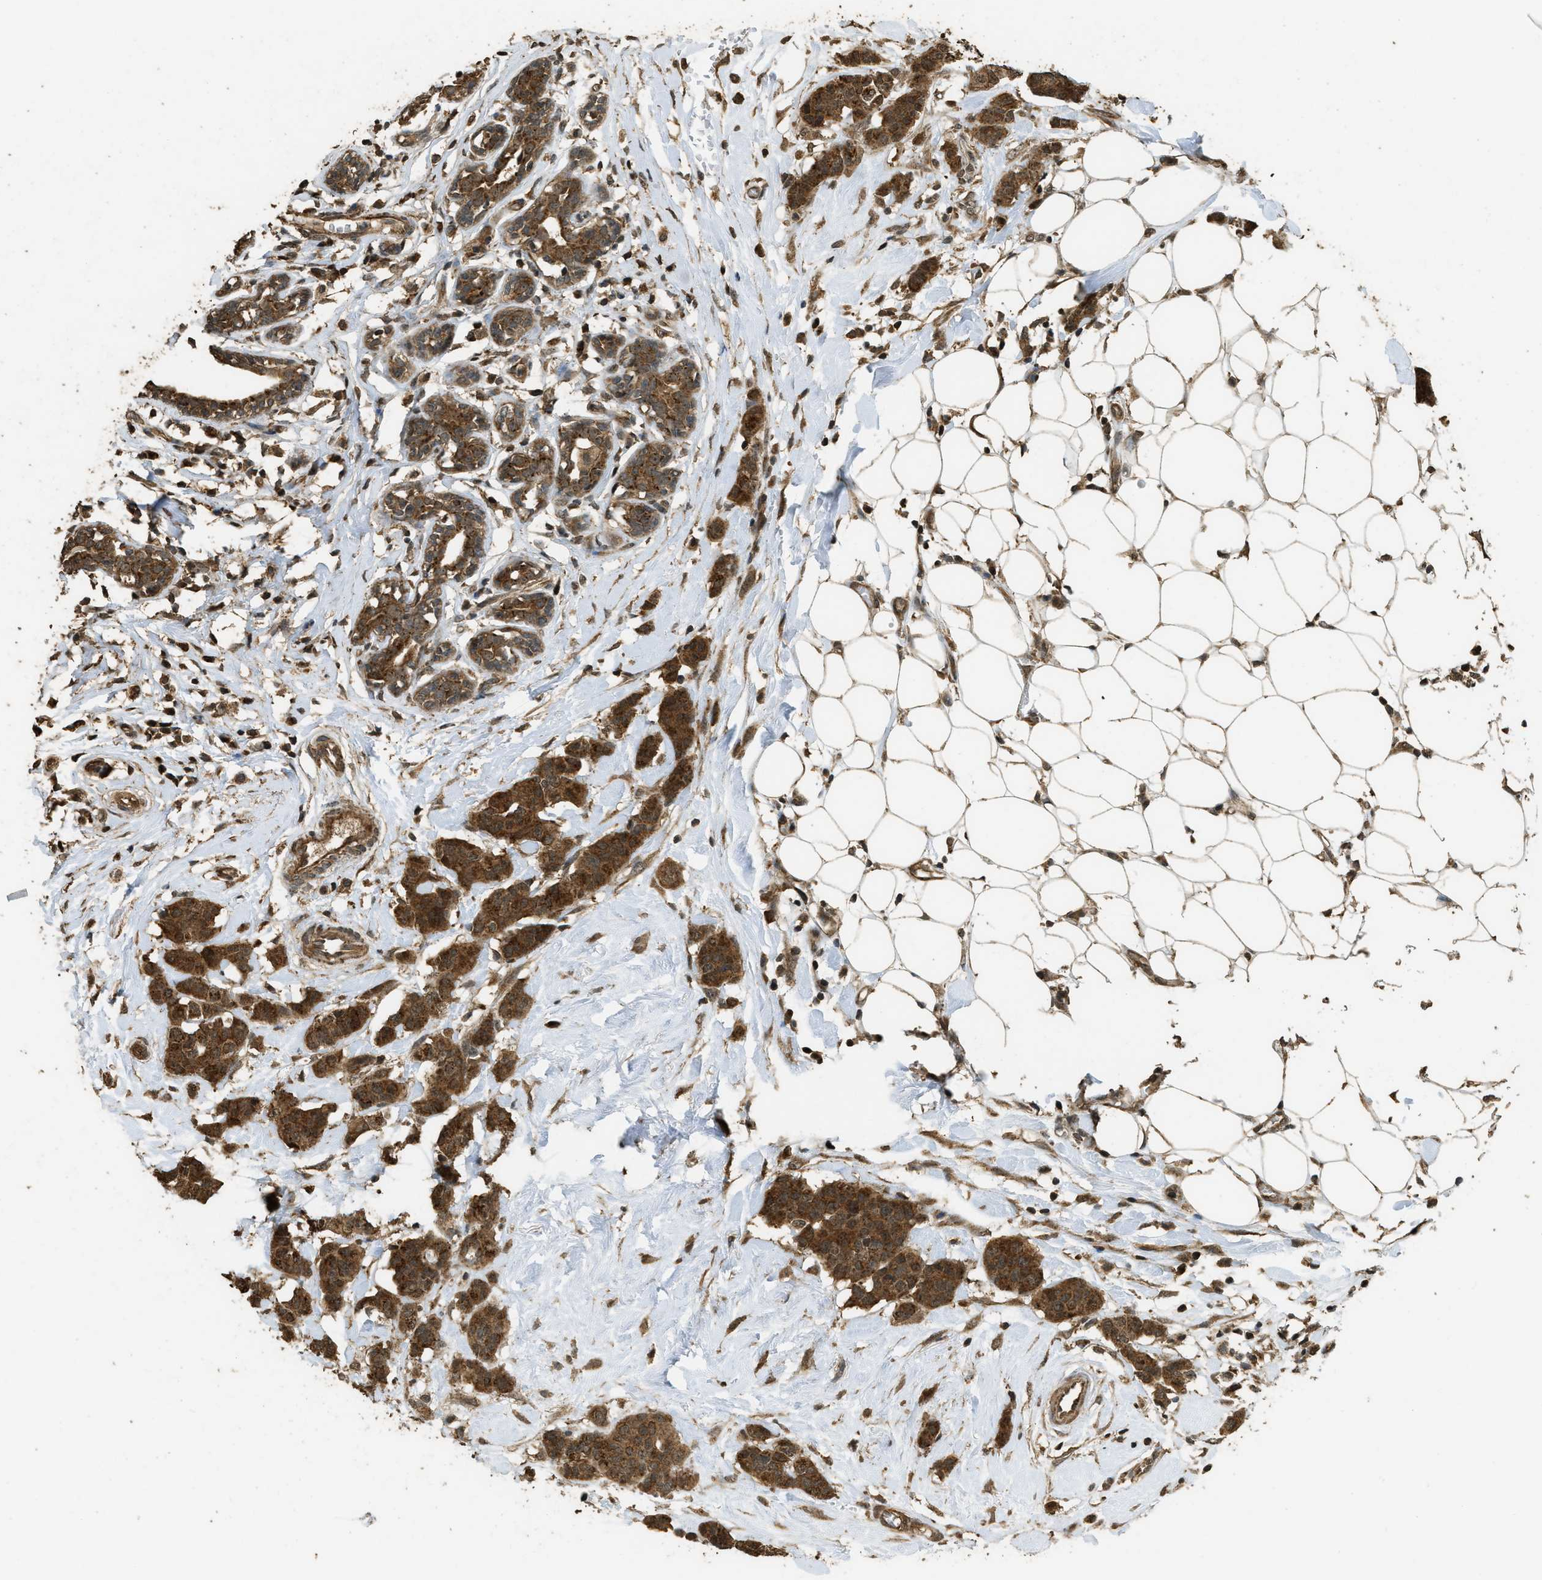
{"staining": {"intensity": "strong", "quantity": ">75%", "location": "cytoplasmic/membranous"}, "tissue": "breast cancer", "cell_type": "Tumor cells", "image_type": "cancer", "snomed": [{"axis": "morphology", "description": "Normal tissue, NOS"}, {"axis": "morphology", "description": "Duct carcinoma"}, {"axis": "topography", "description": "Breast"}], "caption": "Tumor cells show strong cytoplasmic/membranous expression in approximately >75% of cells in breast cancer.", "gene": "CTPS1", "patient": {"sex": "female", "age": 40}}